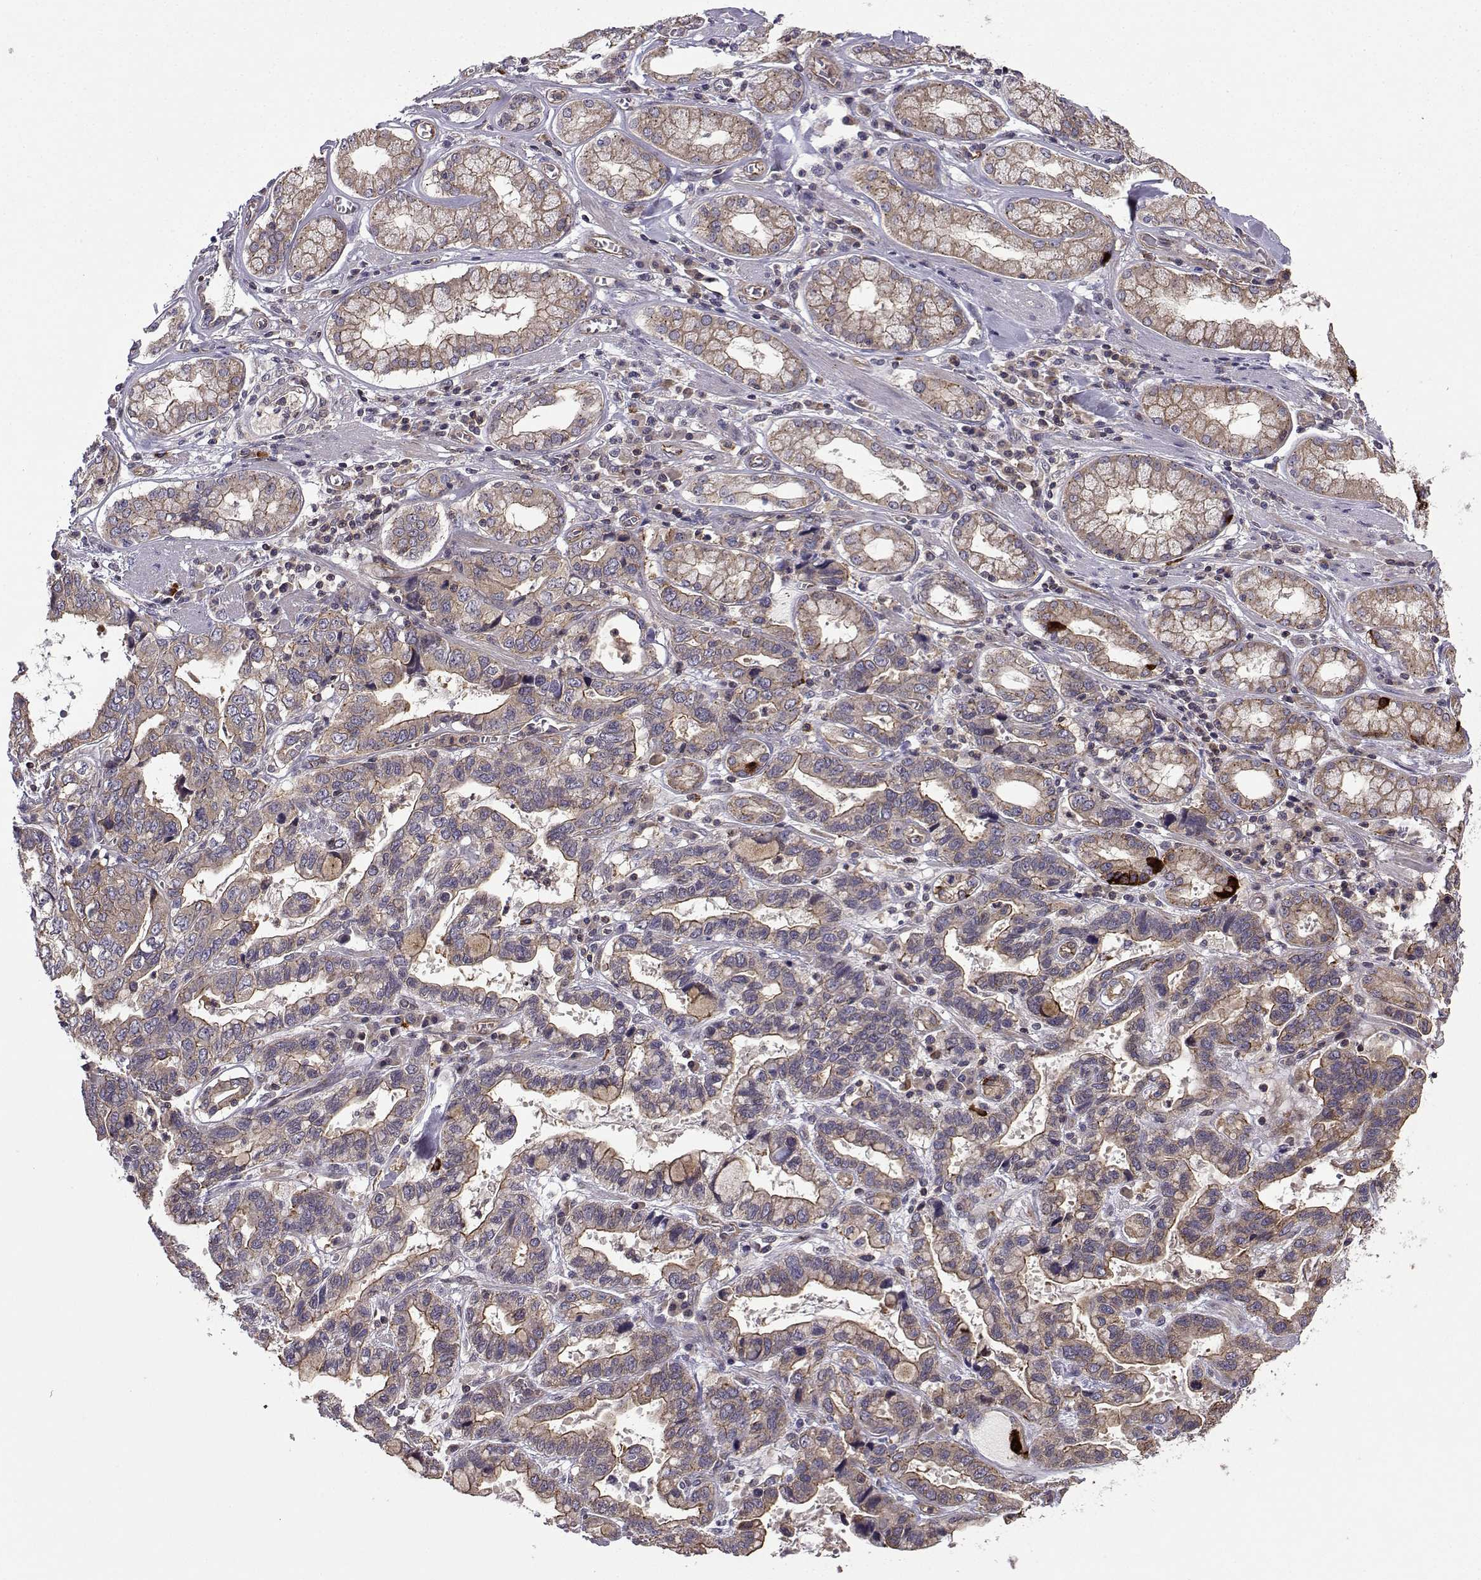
{"staining": {"intensity": "moderate", "quantity": "25%-75%", "location": "cytoplasmic/membranous"}, "tissue": "stomach cancer", "cell_type": "Tumor cells", "image_type": "cancer", "snomed": [{"axis": "morphology", "description": "Adenocarcinoma, NOS"}, {"axis": "topography", "description": "Stomach, lower"}], "caption": "Adenocarcinoma (stomach) stained with a protein marker exhibits moderate staining in tumor cells.", "gene": "ITGB8", "patient": {"sex": "female", "age": 76}}